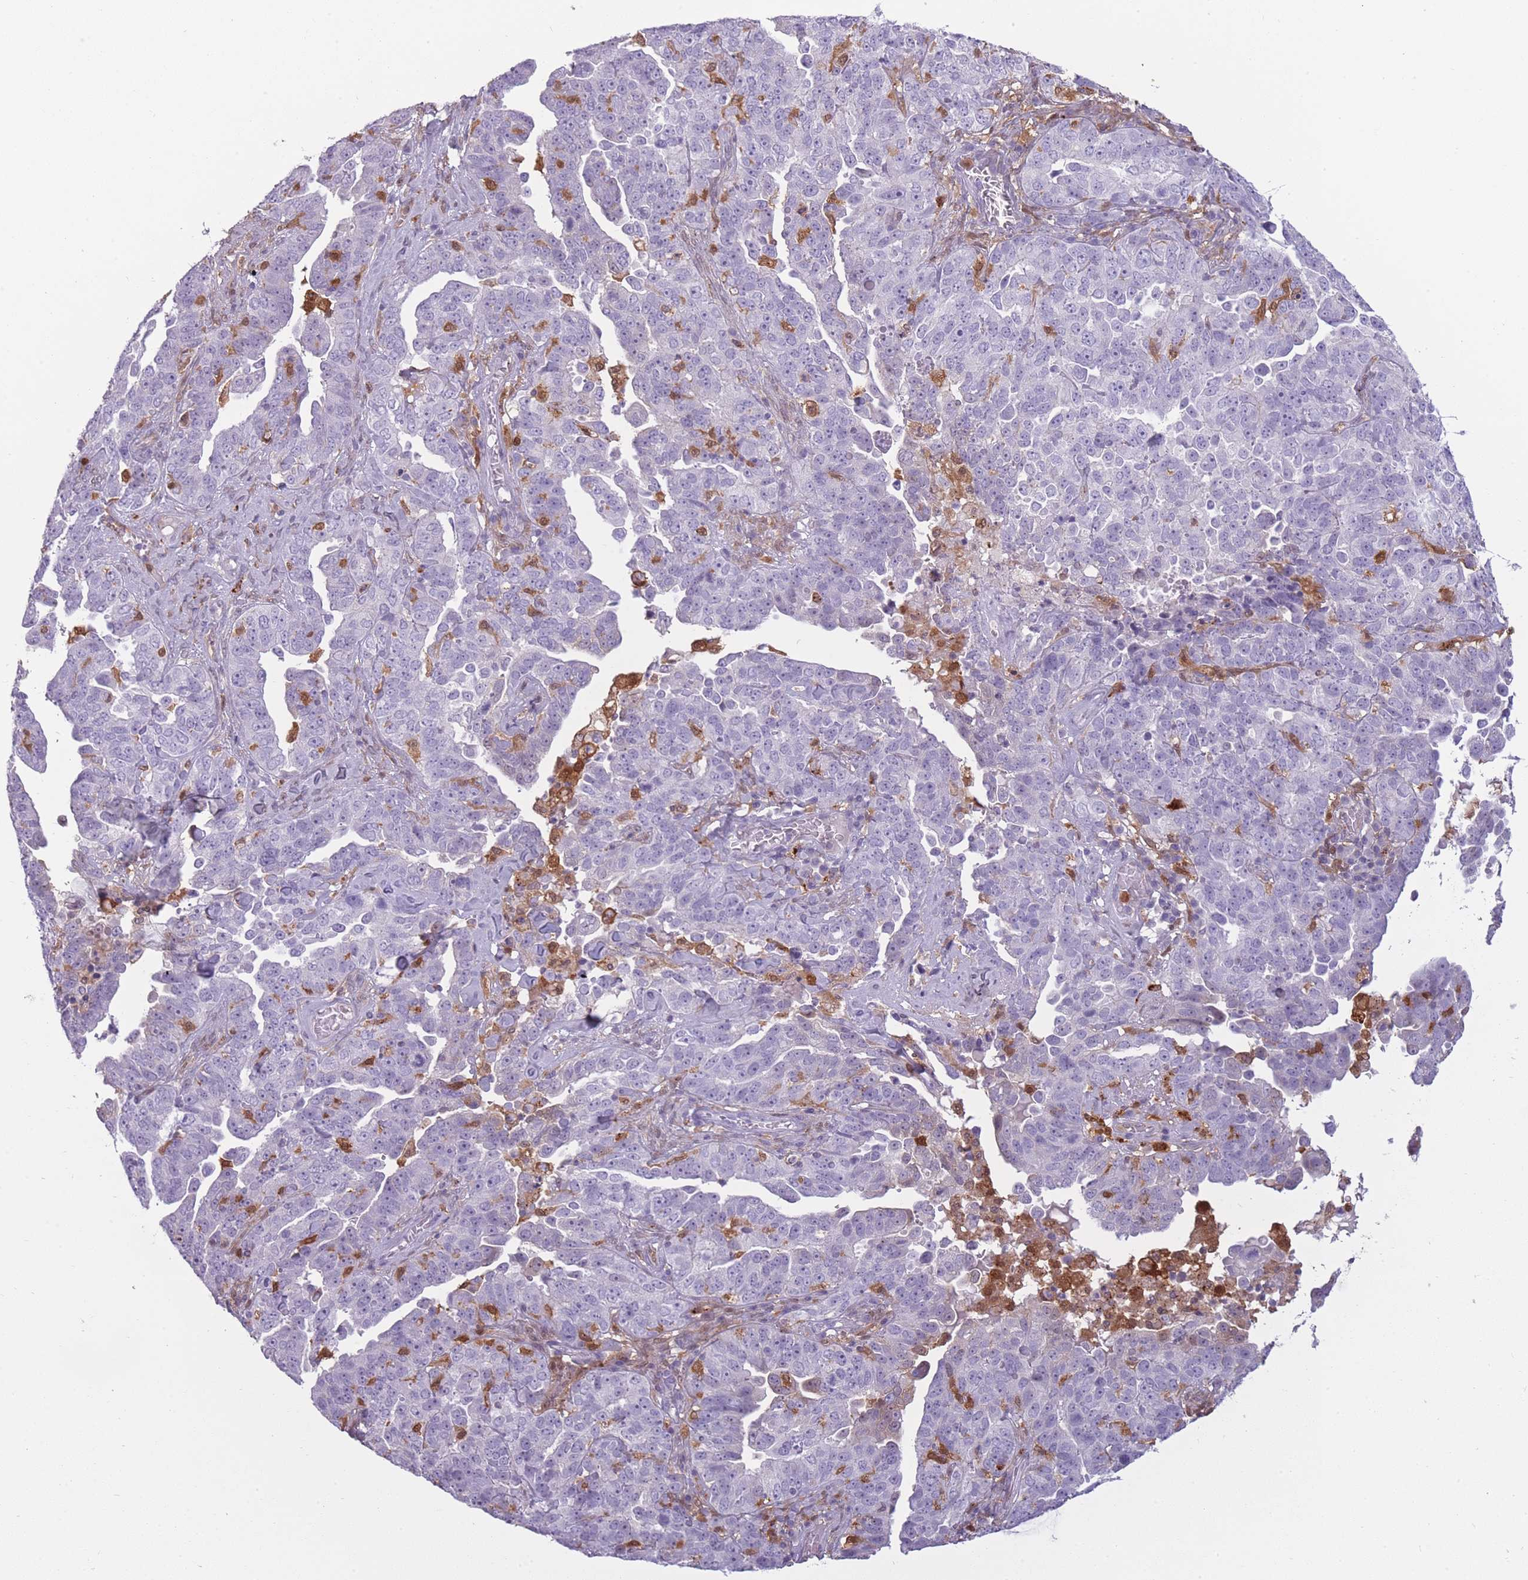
{"staining": {"intensity": "negative", "quantity": "none", "location": "none"}, "tissue": "ovarian cancer", "cell_type": "Tumor cells", "image_type": "cancer", "snomed": [{"axis": "morphology", "description": "Carcinoma, endometroid"}, {"axis": "topography", "description": "Ovary"}], "caption": "Tumor cells are negative for brown protein staining in ovarian endometroid carcinoma. The staining is performed using DAB brown chromogen with nuclei counter-stained in using hematoxylin.", "gene": "LGALS9", "patient": {"sex": "female", "age": 62}}